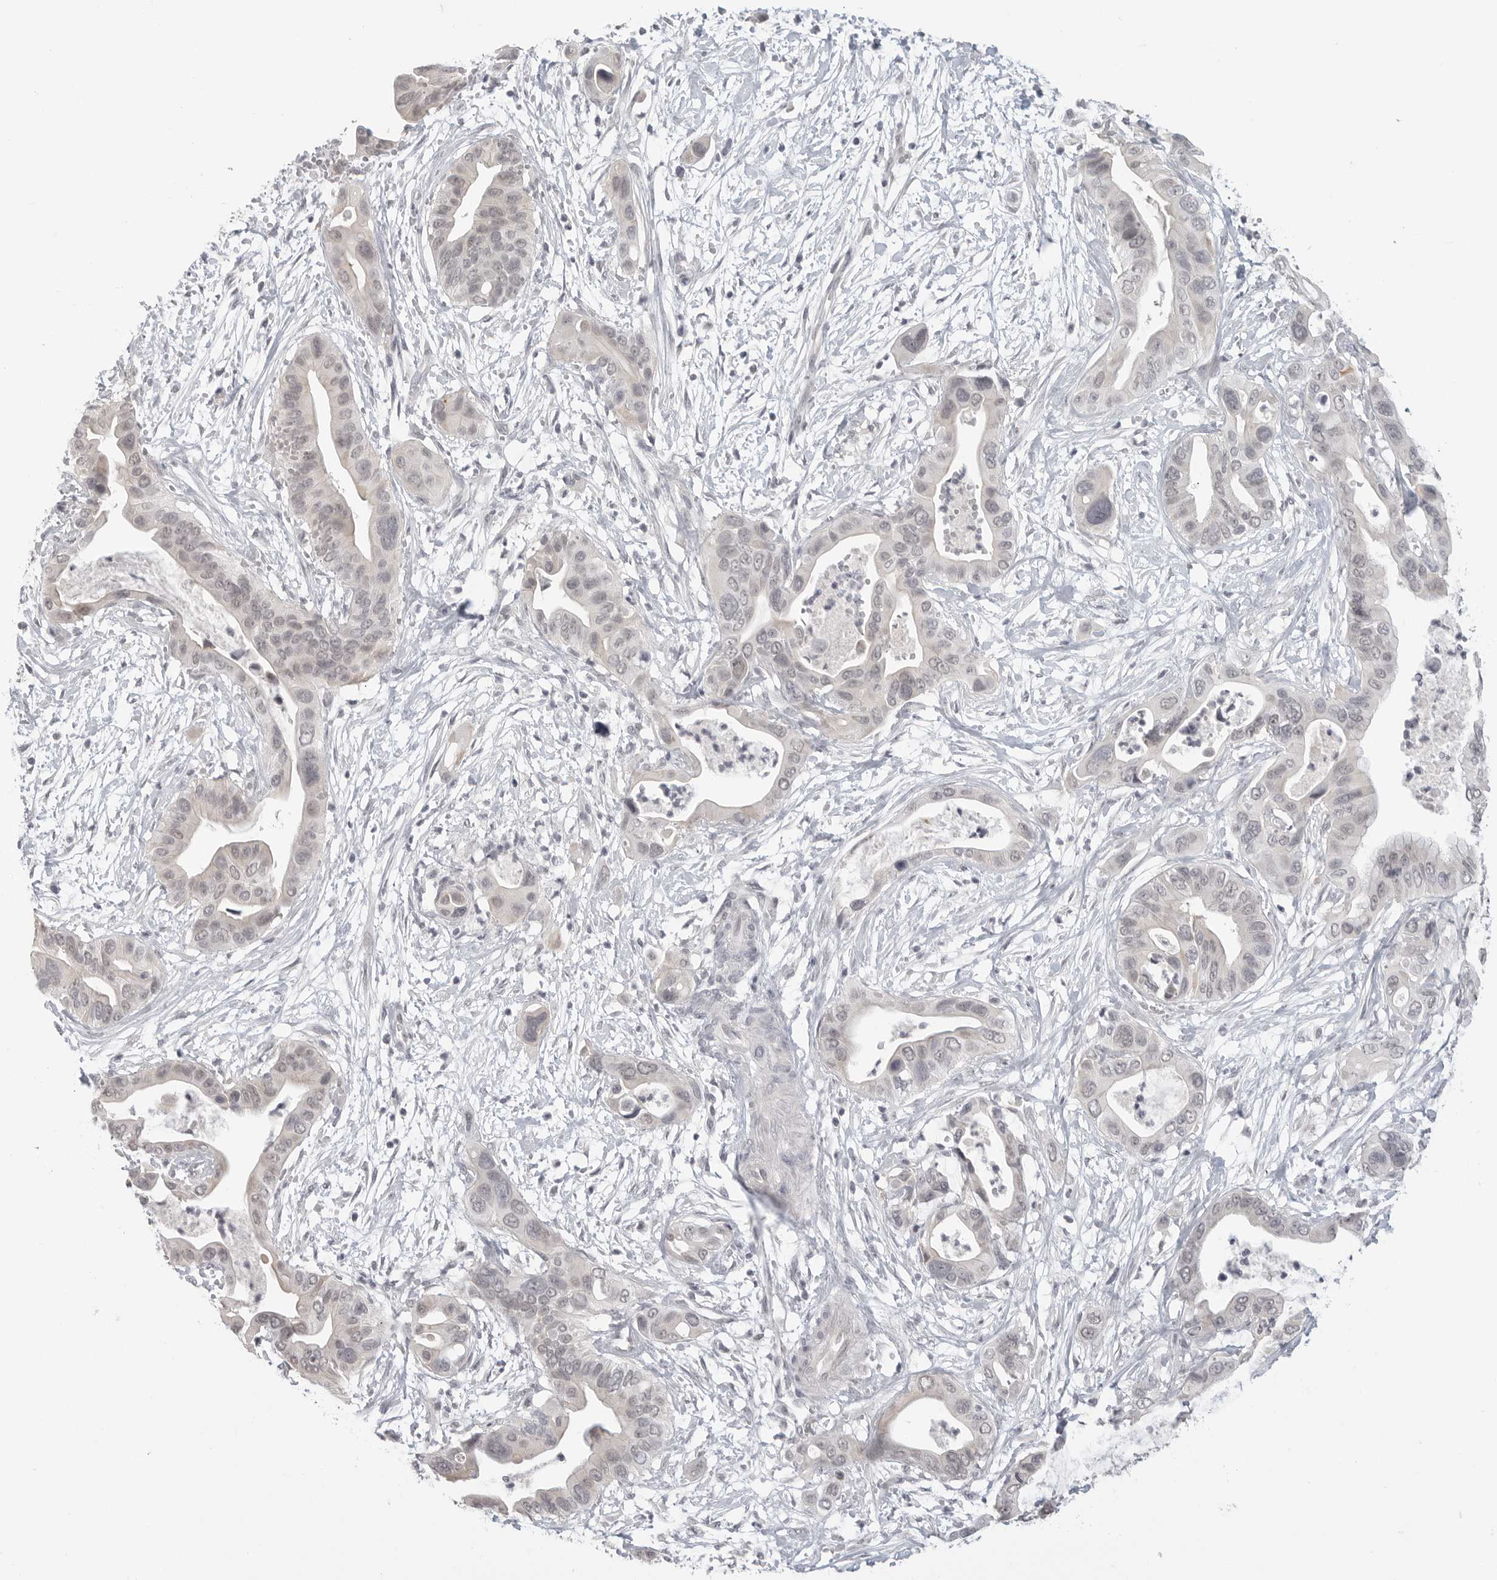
{"staining": {"intensity": "negative", "quantity": "none", "location": "none"}, "tissue": "pancreatic cancer", "cell_type": "Tumor cells", "image_type": "cancer", "snomed": [{"axis": "morphology", "description": "Adenocarcinoma, NOS"}, {"axis": "topography", "description": "Pancreas"}], "caption": "DAB (3,3'-diaminobenzidine) immunohistochemical staining of human pancreatic cancer (adenocarcinoma) reveals no significant expression in tumor cells. The staining was performed using DAB to visualize the protein expression in brown, while the nuclei were stained in blue with hematoxylin (Magnification: 20x).", "gene": "KLK11", "patient": {"sex": "male", "age": 66}}